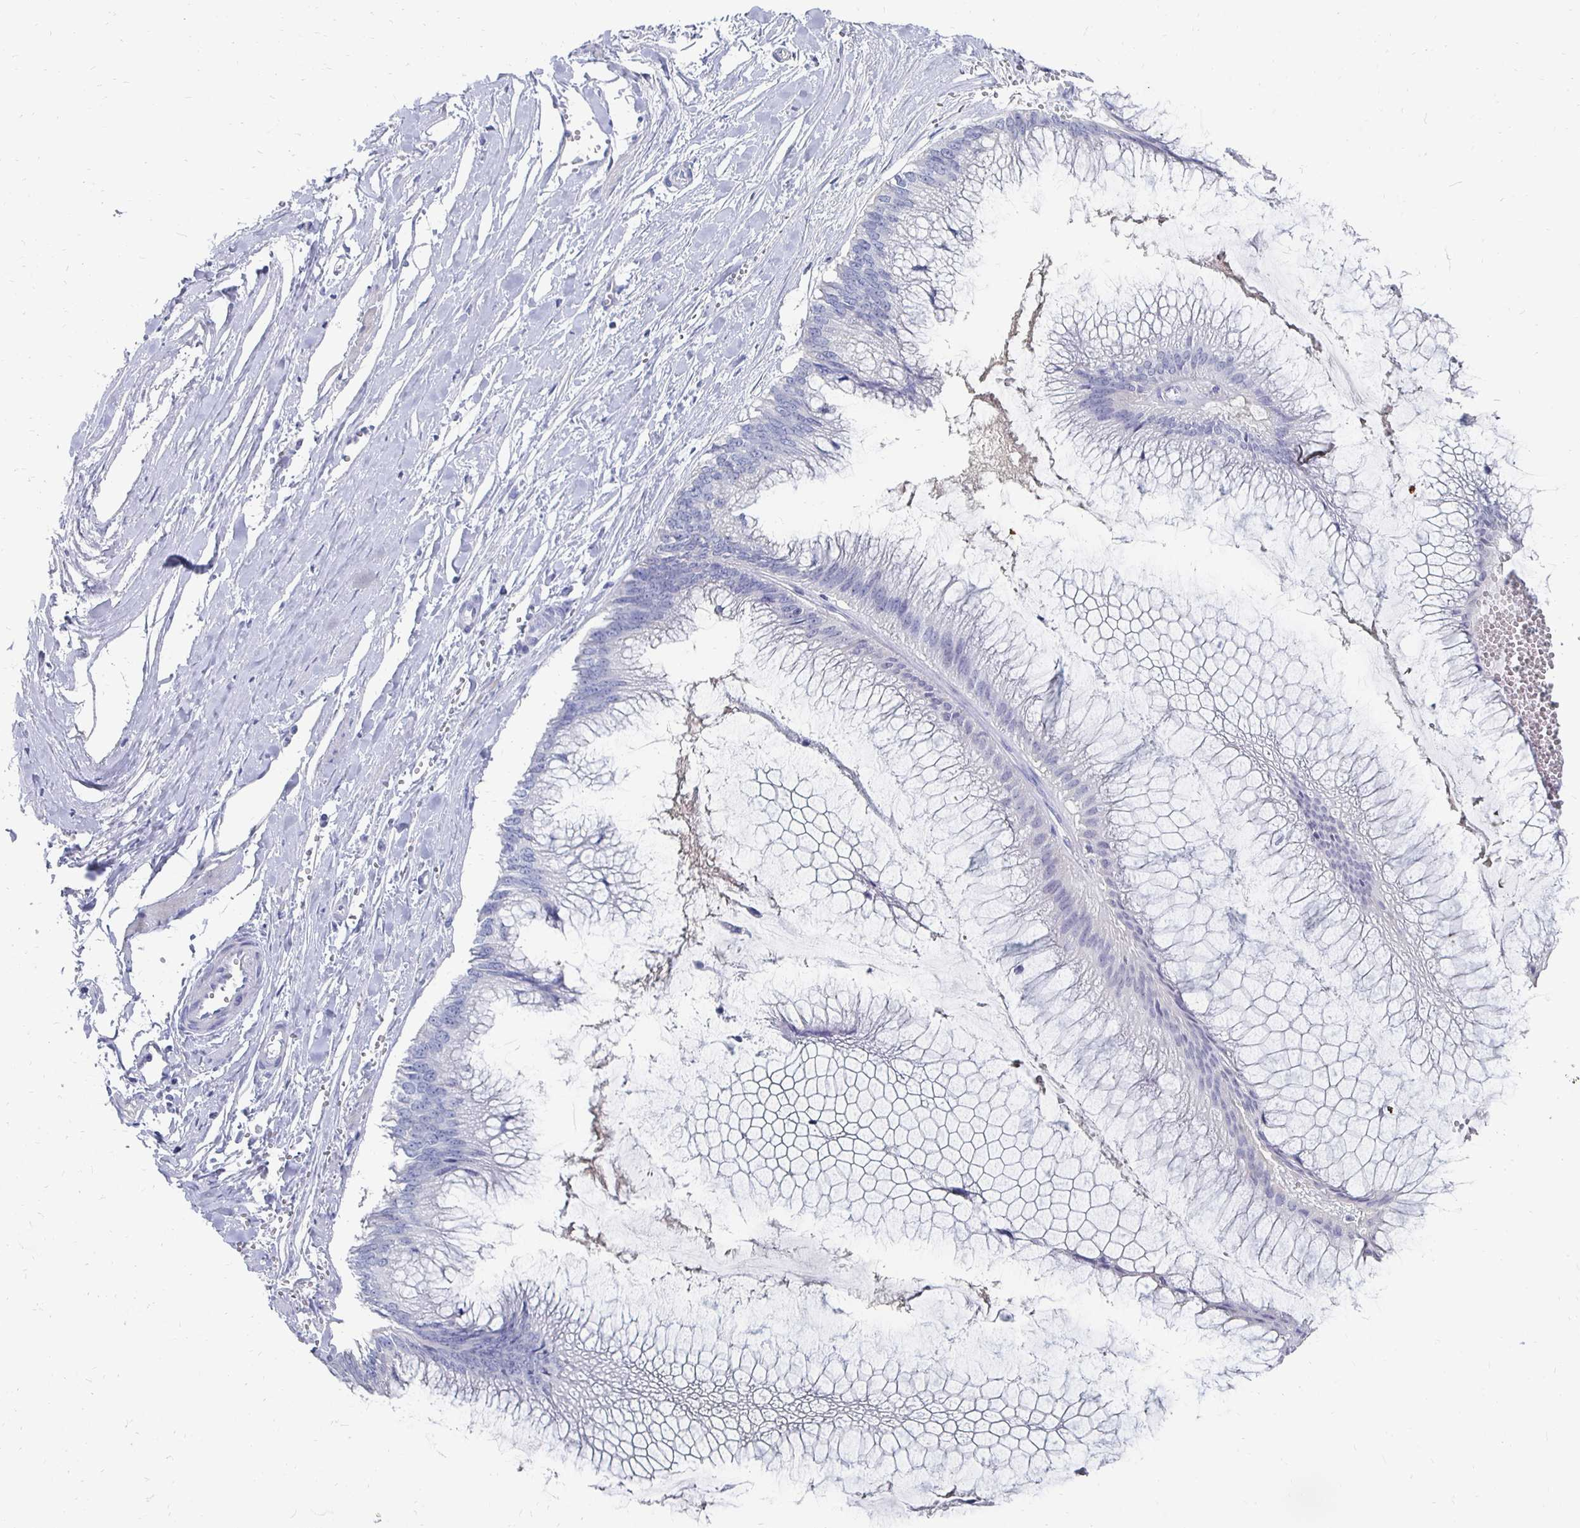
{"staining": {"intensity": "negative", "quantity": "none", "location": "none"}, "tissue": "ovarian cancer", "cell_type": "Tumor cells", "image_type": "cancer", "snomed": [{"axis": "morphology", "description": "Cystadenocarcinoma, mucinous, NOS"}, {"axis": "topography", "description": "Ovary"}], "caption": "This is an immunohistochemistry (IHC) histopathology image of human mucinous cystadenocarcinoma (ovarian). There is no expression in tumor cells.", "gene": "SYCP3", "patient": {"sex": "female", "age": 44}}